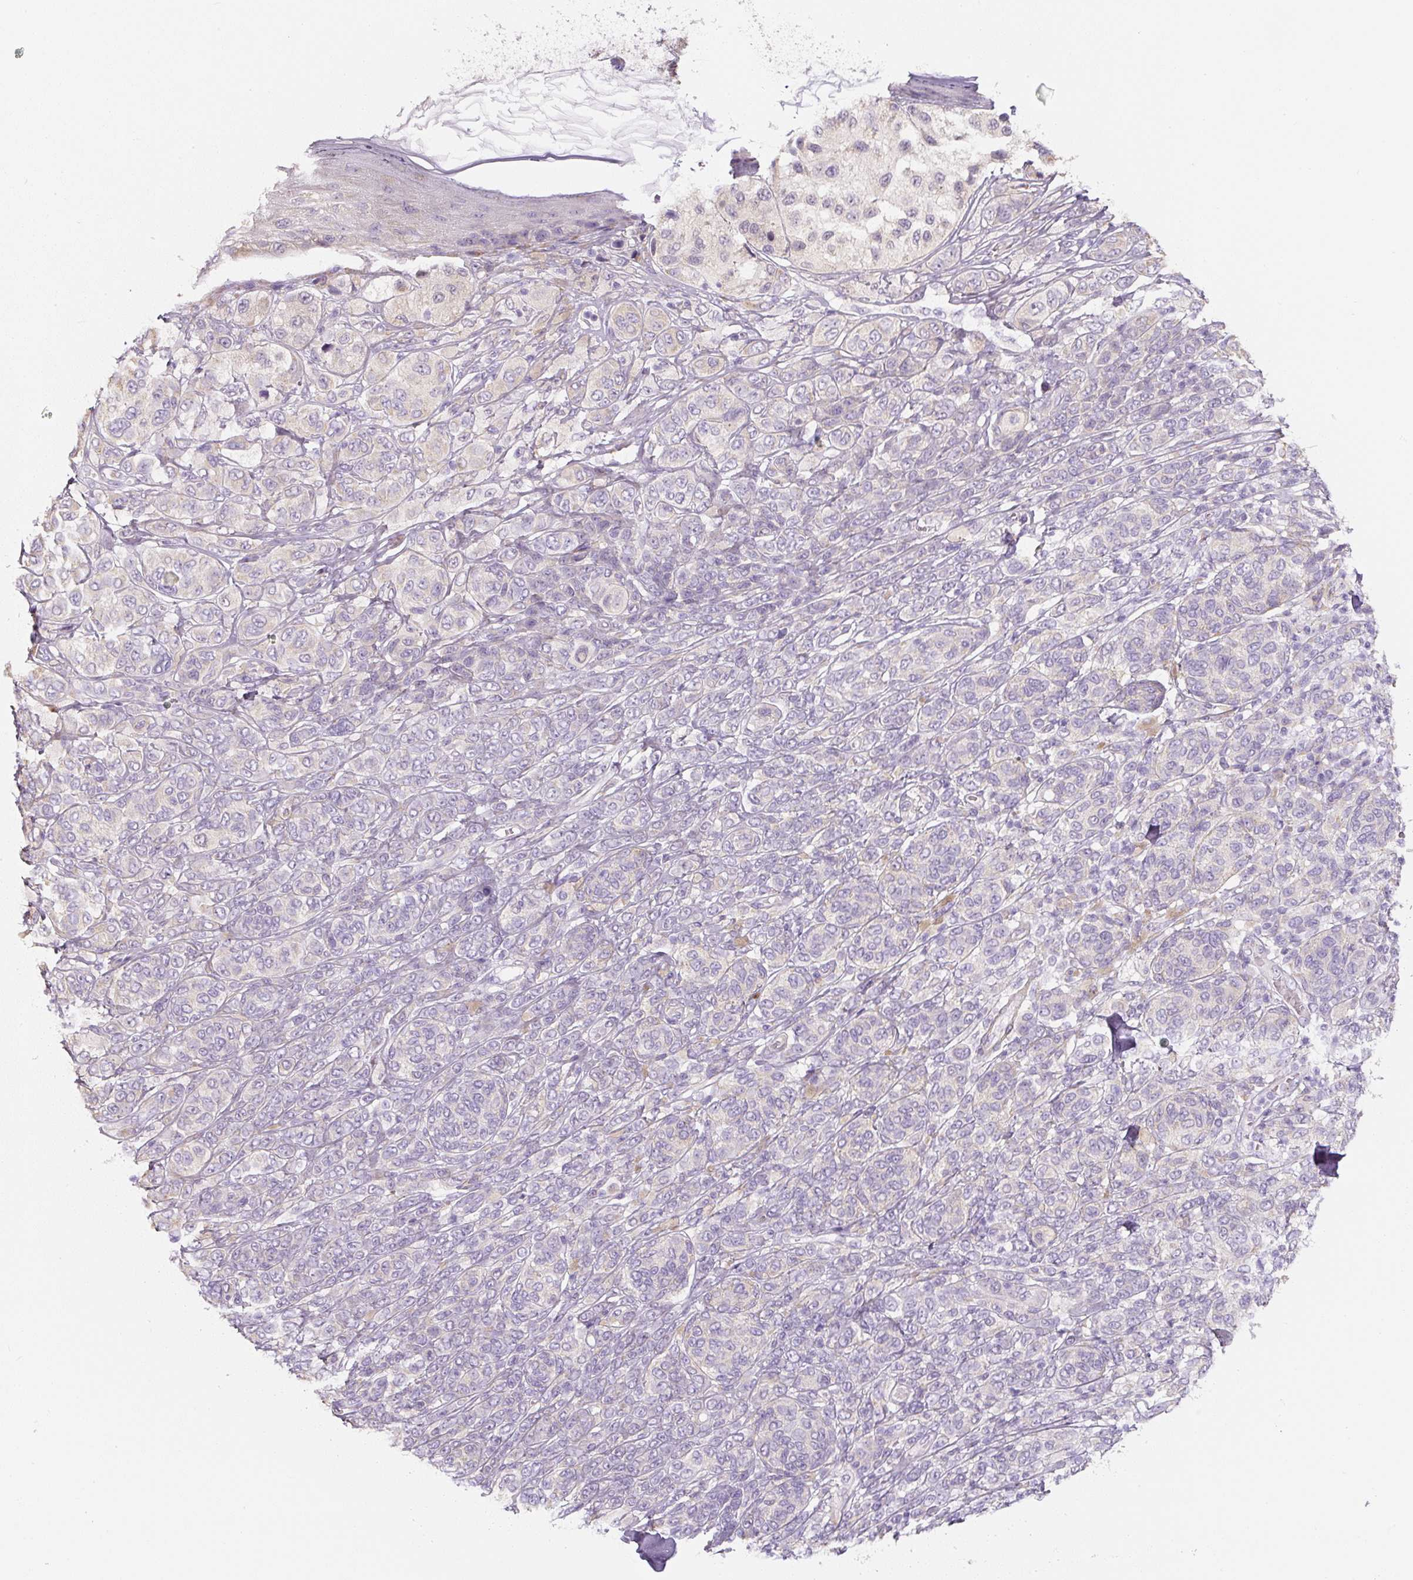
{"staining": {"intensity": "negative", "quantity": "none", "location": "none"}, "tissue": "melanoma", "cell_type": "Tumor cells", "image_type": "cancer", "snomed": [{"axis": "morphology", "description": "Malignant melanoma, NOS"}, {"axis": "topography", "description": "Skin"}], "caption": "DAB immunohistochemical staining of human melanoma displays no significant expression in tumor cells.", "gene": "PWWP3B", "patient": {"sex": "male", "age": 42}}